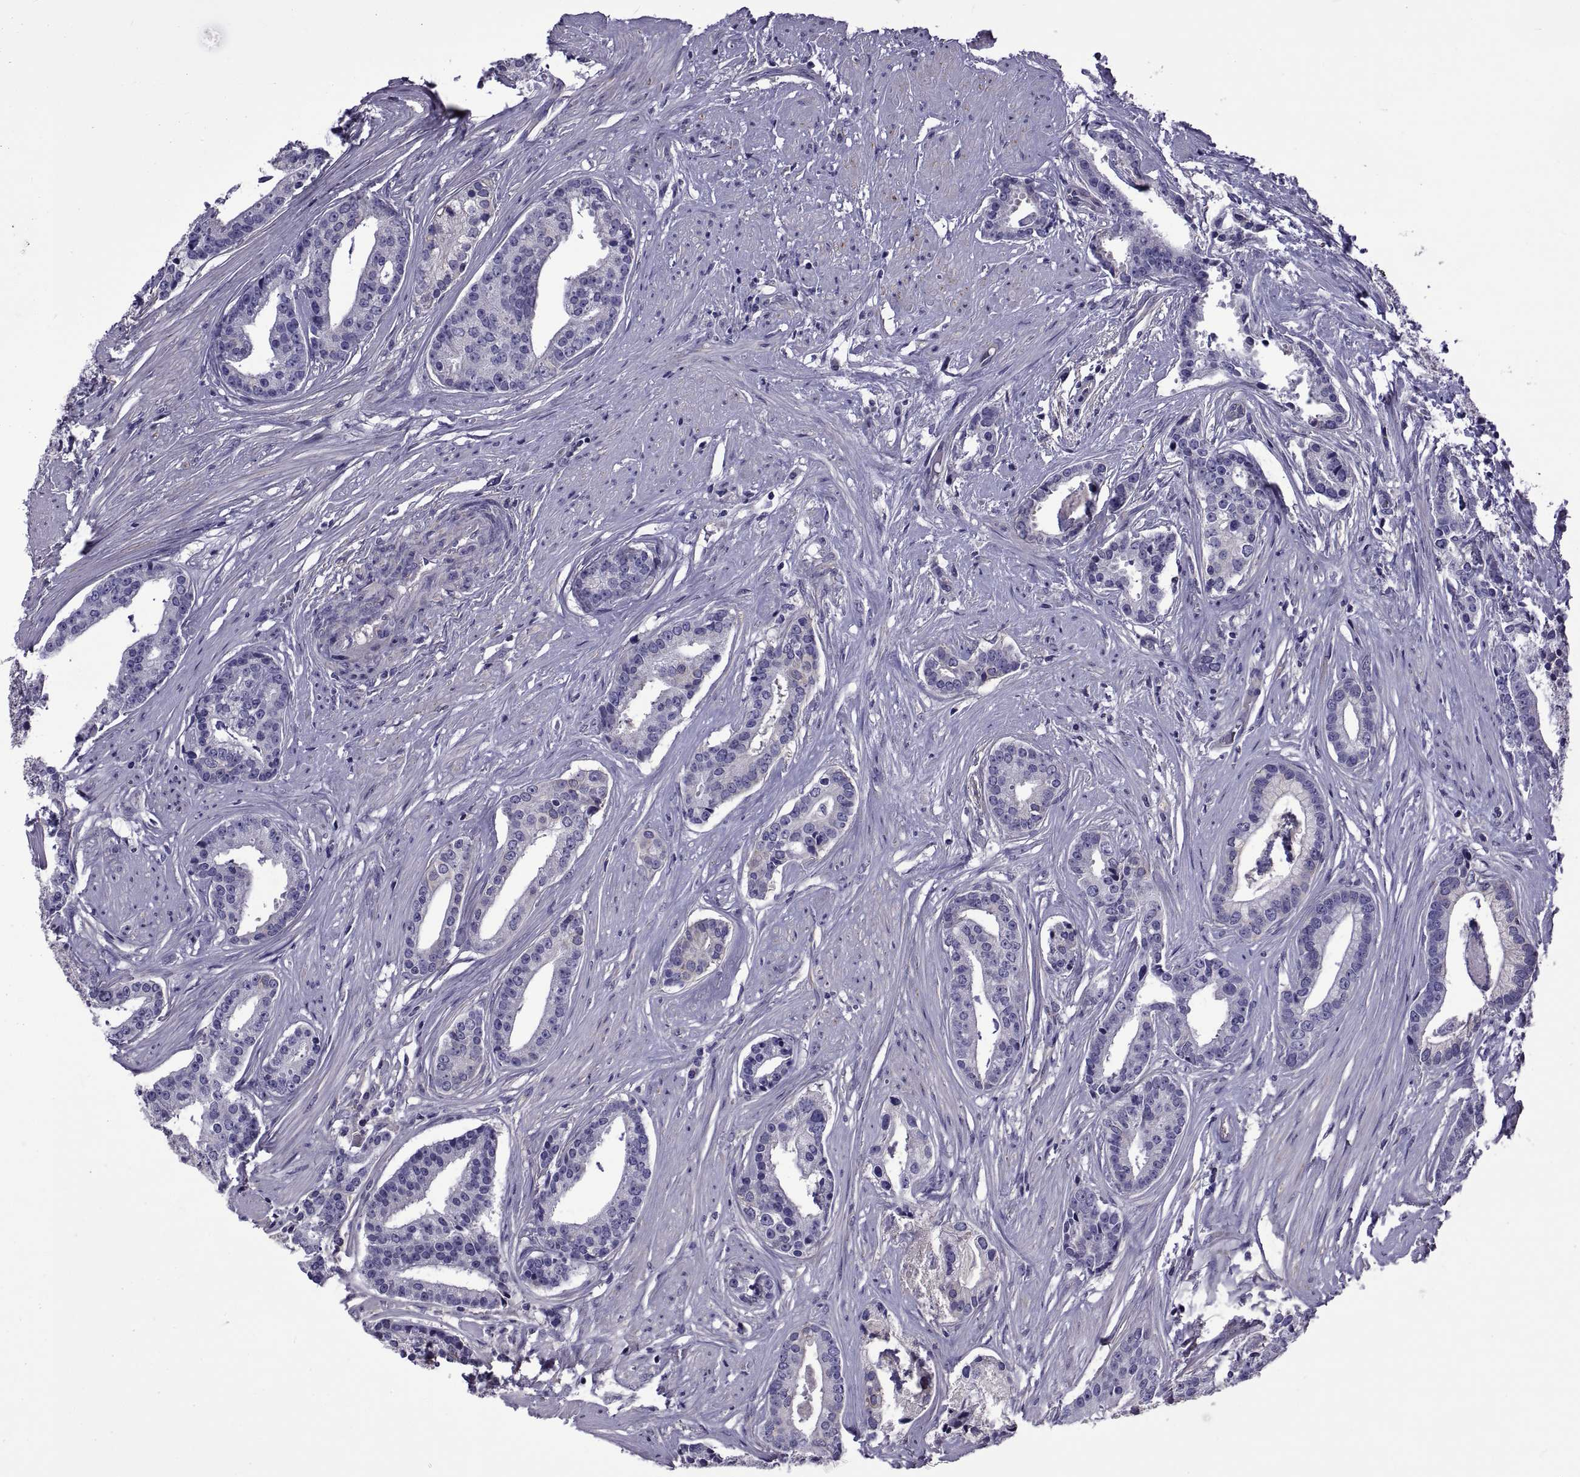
{"staining": {"intensity": "negative", "quantity": "none", "location": "none"}, "tissue": "prostate cancer", "cell_type": "Tumor cells", "image_type": "cancer", "snomed": [{"axis": "morphology", "description": "Adenocarcinoma, NOS"}, {"axis": "topography", "description": "Prostate and seminal vesicle, NOS"}, {"axis": "topography", "description": "Prostate"}], "caption": "The immunohistochemistry histopathology image has no significant expression in tumor cells of prostate adenocarcinoma tissue.", "gene": "TMC3", "patient": {"sex": "male", "age": 44}}